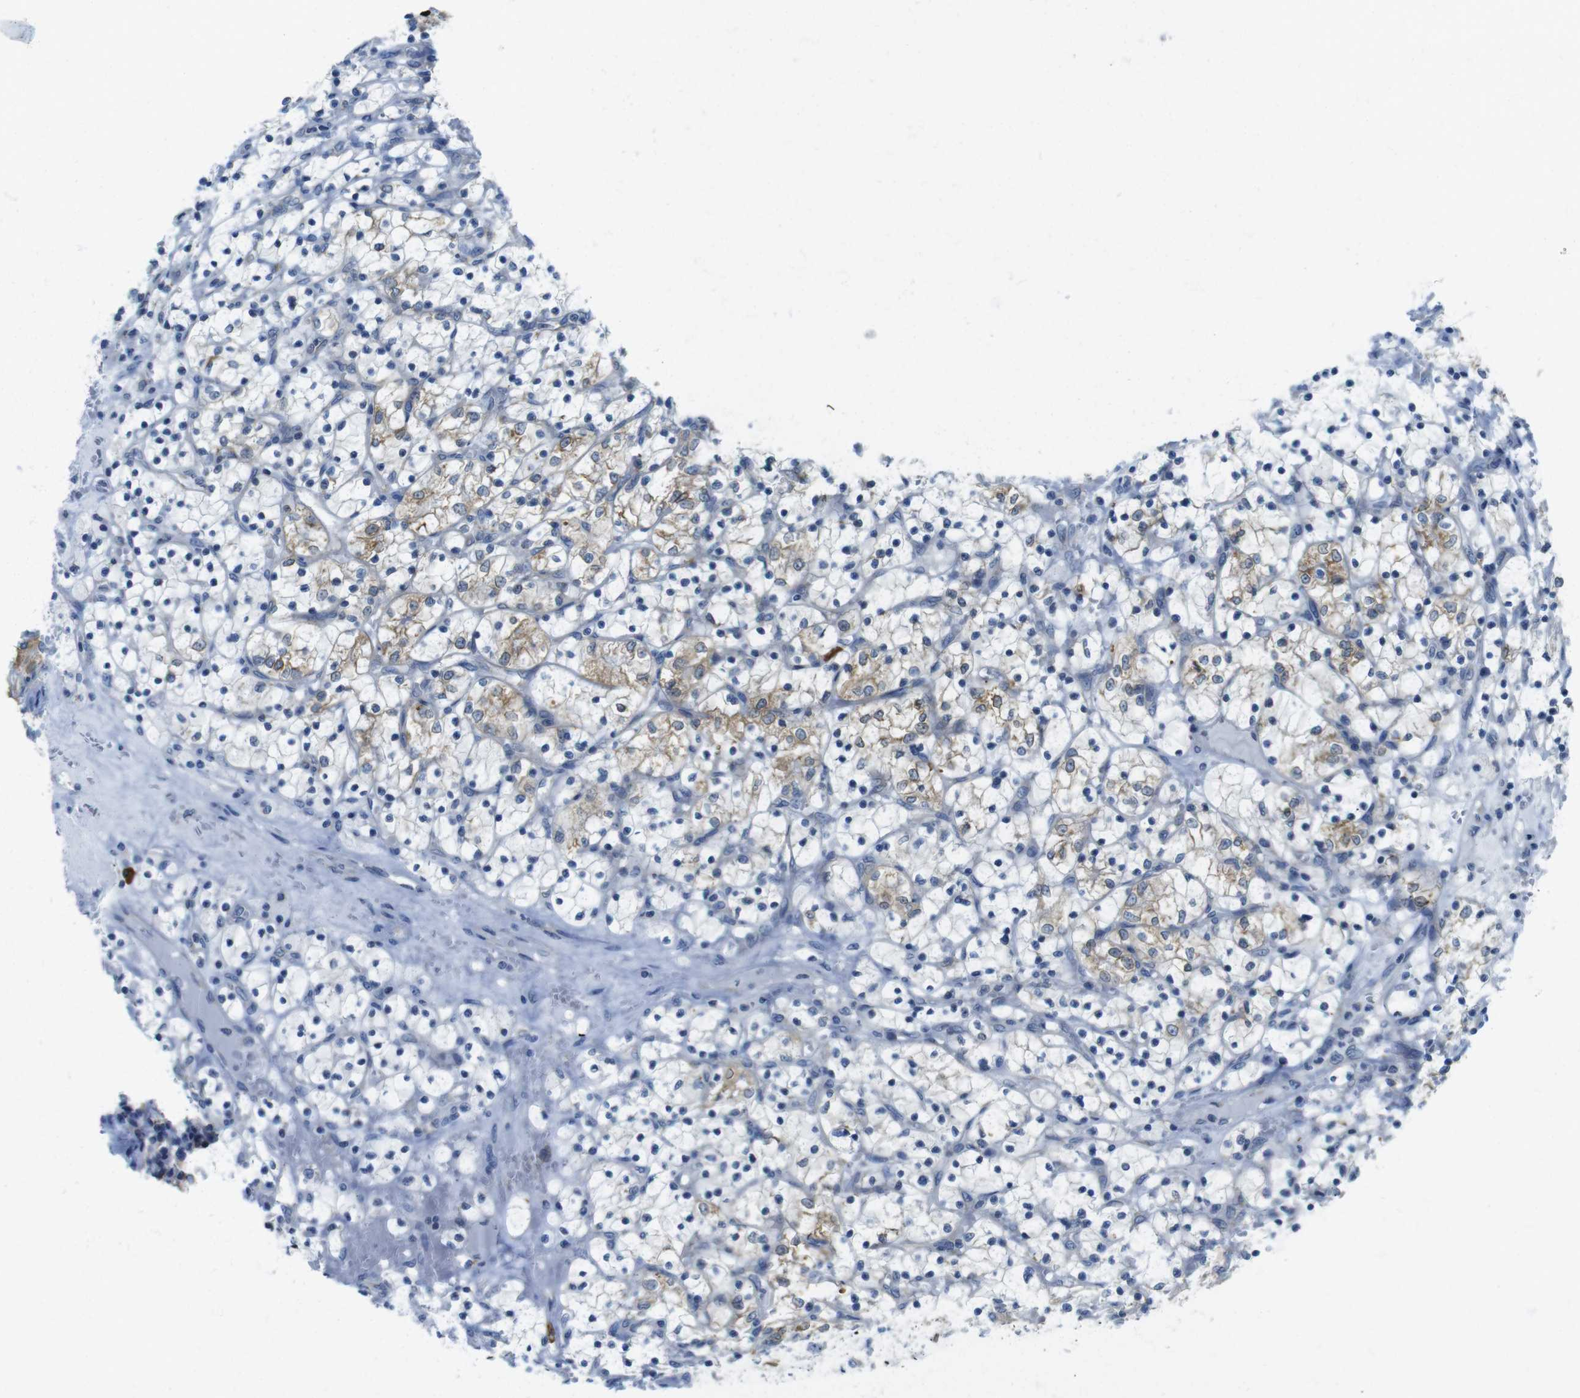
{"staining": {"intensity": "weak", "quantity": "25%-75%", "location": "cytoplasmic/membranous"}, "tissue": "renal cancer", "cell_type": "Tumor cells", "image_type": "cancer", "snomed": [{"axis": "morphology", "description": "Adenocarcinoma, NOS"}, {"axis": "topography", "description": "Kidney"}], "caption": "Approximately 25%-75% of tumor cells in human renal cancer demonstrate weak cytoplasmic/membranous protein staining as visualized by brown immunohistochemical staining.", "gene": "CLPTM1L", "patient": {"sex": "female", "age": 69}}